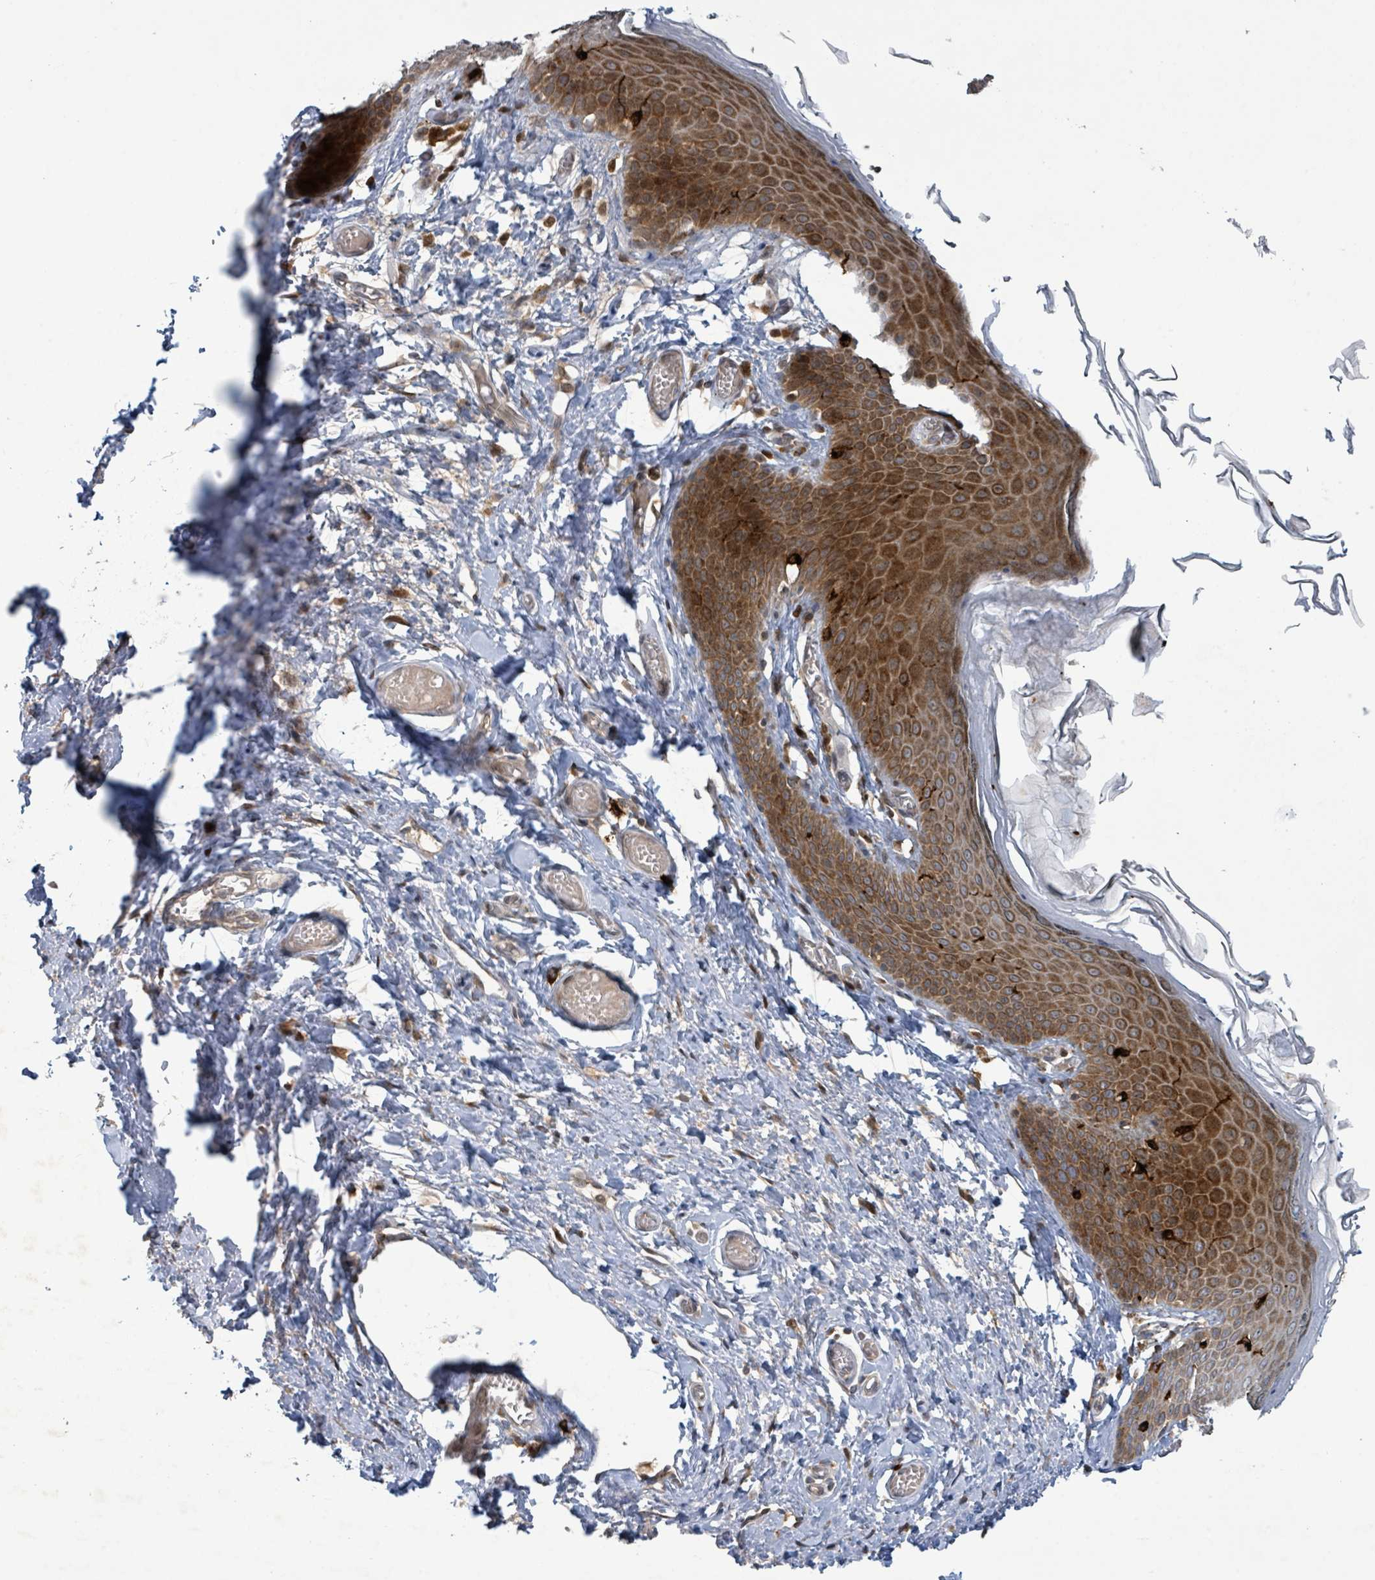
{"staining": {"intensity": "strong", "quantity": ">75%", "location": "cytoplasmic/membranous"}, "tissue": "skin", "cell_type": "Epidermal cells", "image_type": "normal", "snomed": [{"axis": "morphology", "description": "Normal tissue, NOS"}, {"axis": "topography", "description": "Anal"}], "caption": "An immunohistochemistry photomicrograph of unremarkable tissue is shown. Protein staining in brown highlights strong cytoplasmic/membranous positivity in skin within epidermal cells.", "gene": "OR51E1", "patient": {"sex": "female", "age": 40}}